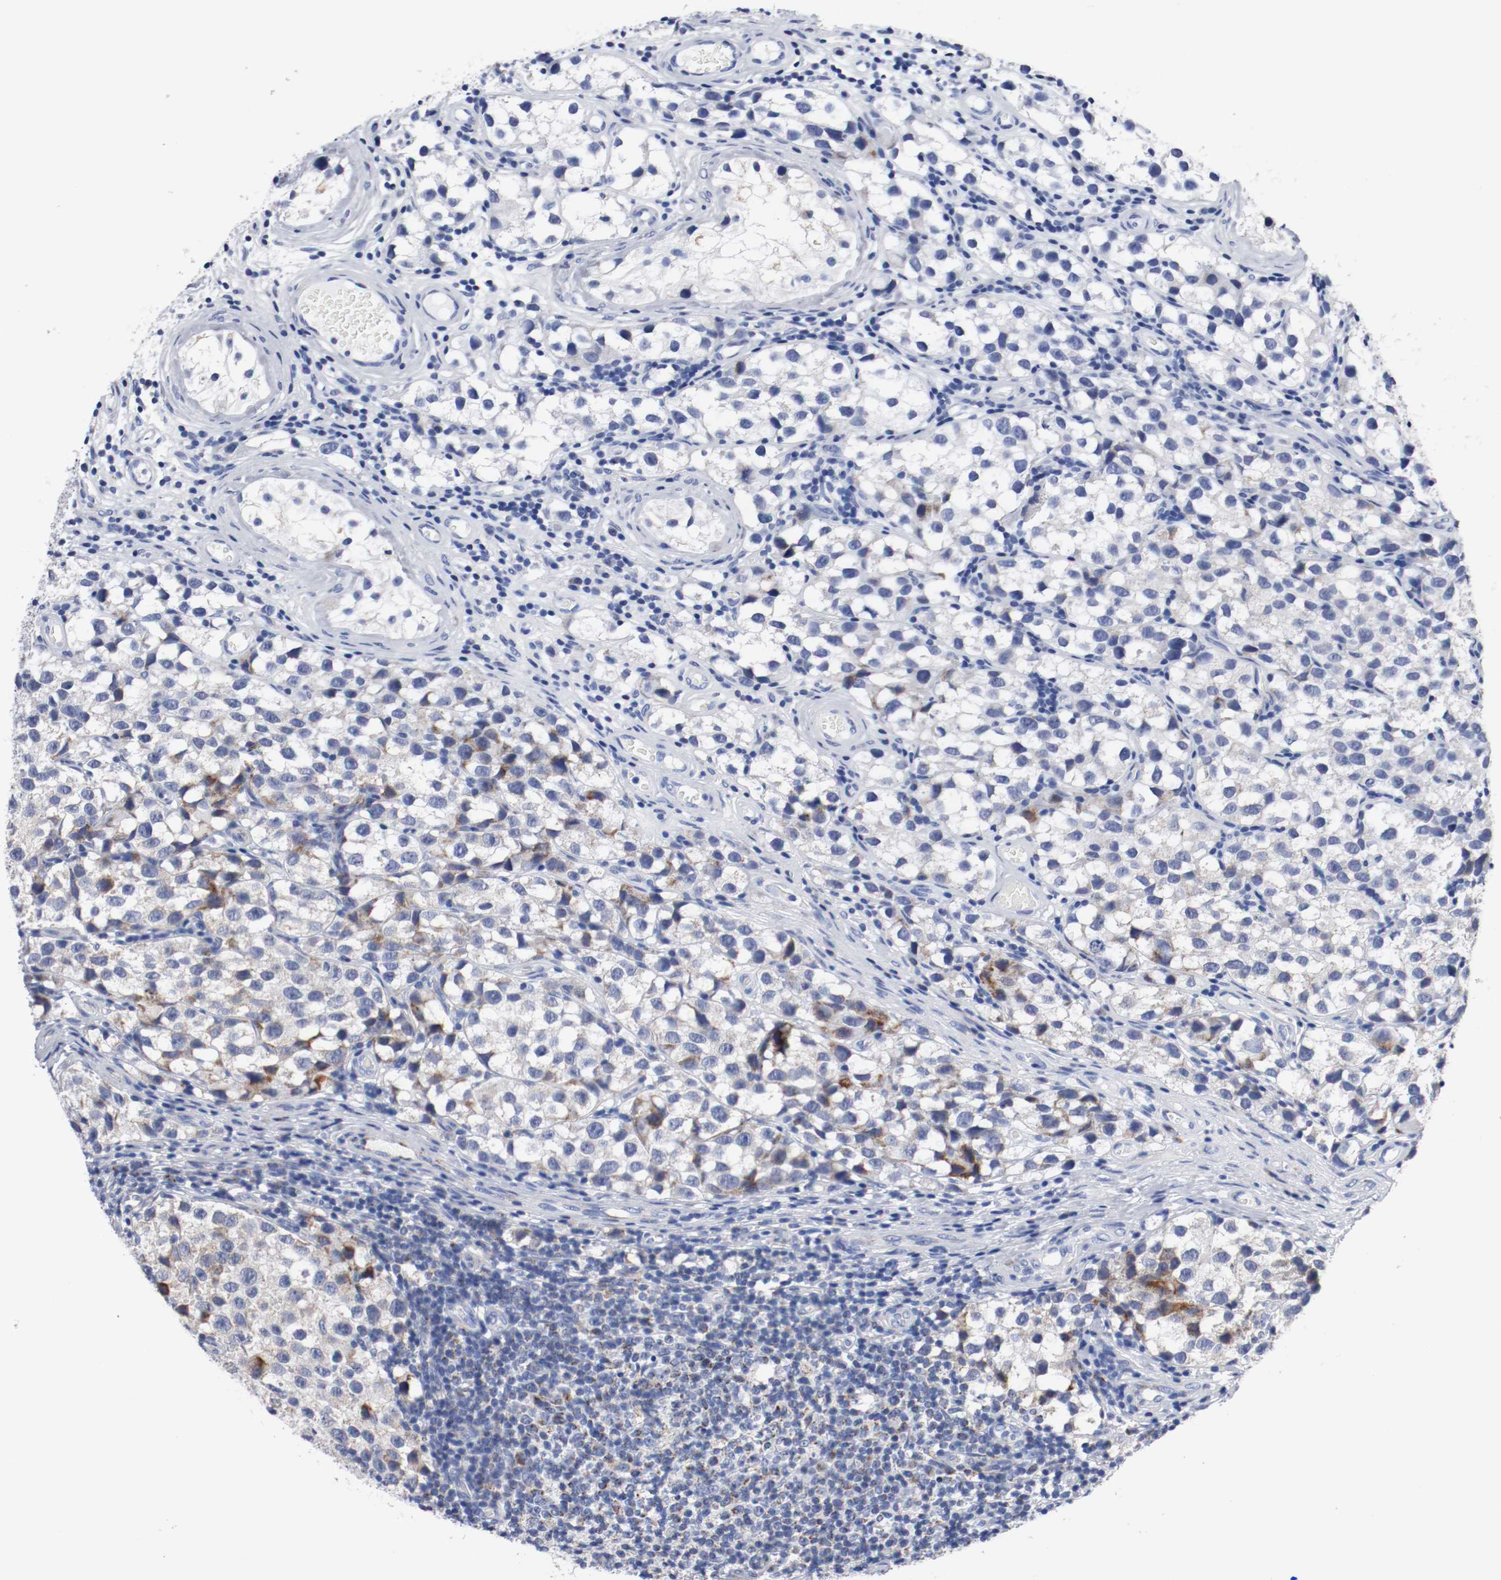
{"staining": {"intensity": "weak", "quantity": "25%-75%", "location": "cytoplasmic/membranous"}, "tissue": "testis cancer", "cell_type": "Tumor cells", "image_type": "cancer", "snomed": [{"axis": "morphology", "description": "Seminoma, NOS"}, {"axis": "topography", "description": "Testis"}], "caption": "This micrograph reveals IHC staining of testis seminoma, with low weak cytoplasmic/membranous expression in about 25%-75% of tumor cells.", "gene": "TUBD1", "patient": {"sex": "male", "age": 39}}